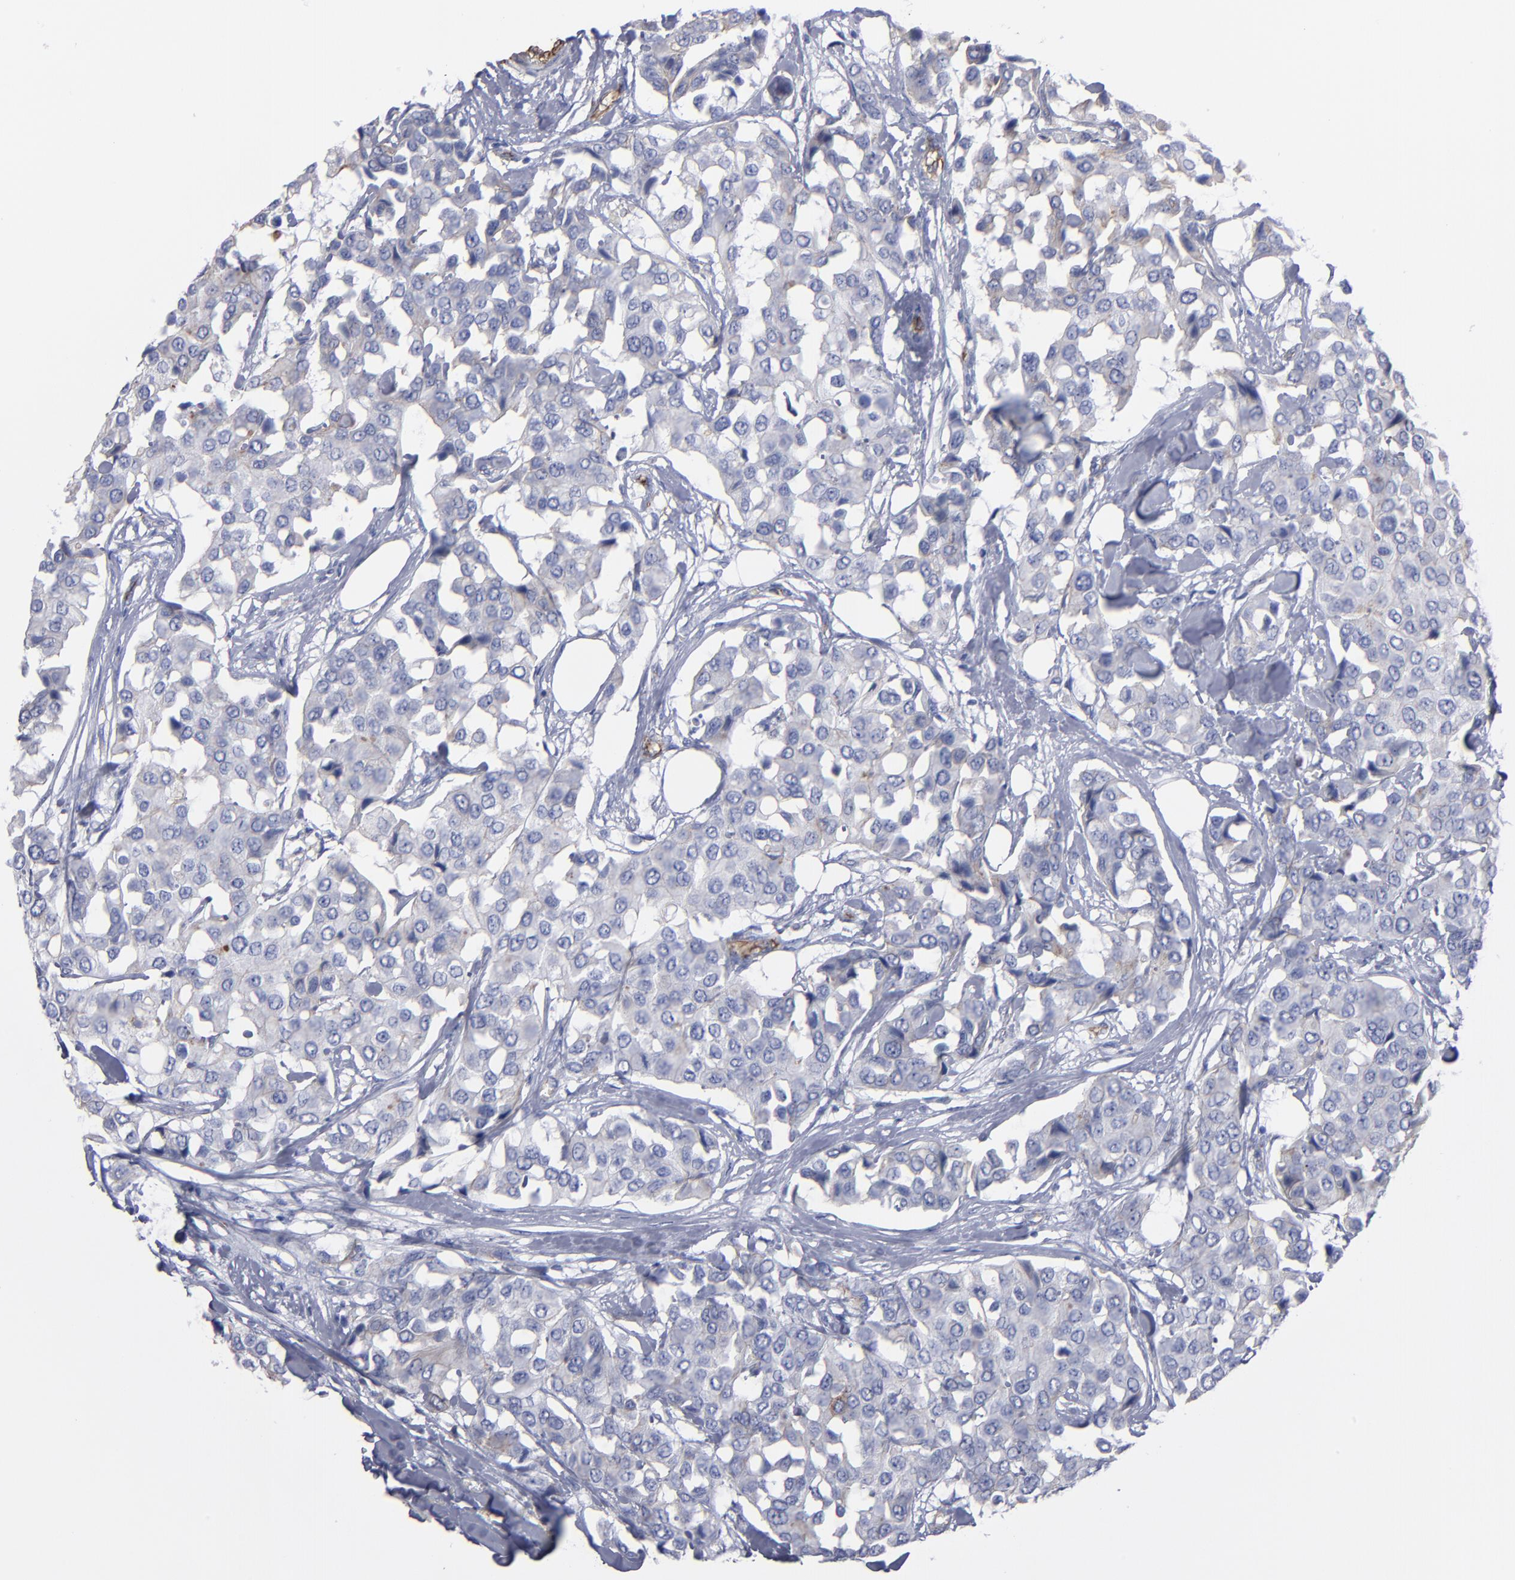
{"staining": {"intensity": "negative", "quantity": "none", "location": "none"}, "tissue": "breast cancer", "cell_type": "Tumor cells", "image_type": "cancer", "snomed": [{"axis": "morphology", "description": "Duct carcinoma"}, {"axis": "topography", "description": "Breast"}], "caption": "A high-resolution micrograph shows immunohistochemistry staining of breast cancer (infiltrating ductal carcinoma), which shows no significant positivity in tumor cells.", "gene": "TM4SF1", "patient": {"sex": "female", "age": 80}}